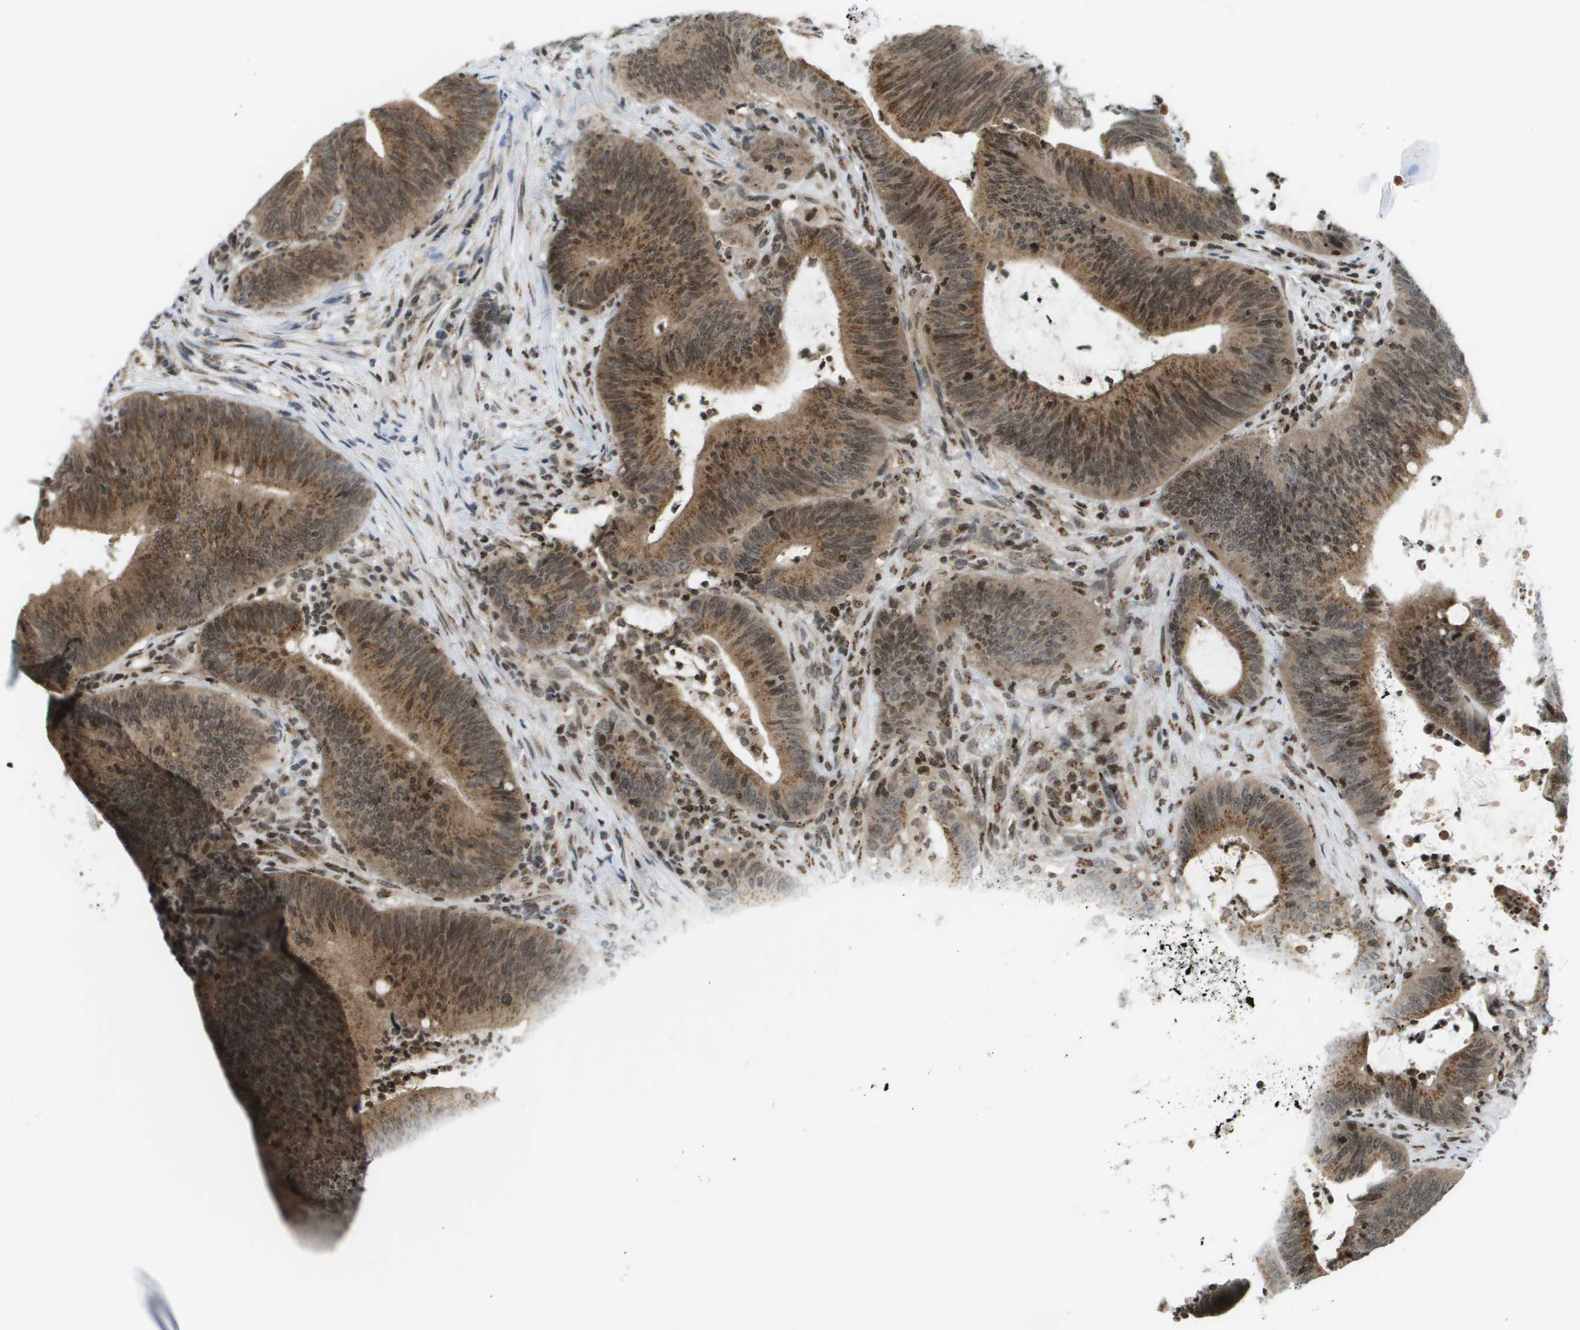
{"staining": {"intensity": "moderate", "quantity": ">75%", "location": "cytoplasmic/membranous,nuclear"}, "tissue": "colorectal cancer", "cell_type": "Tumor cells", "image_type": "cancer", "snomed": [{"axis": "morphology", "description": "Normal tissue, NOS"}, {"axis": "morphology", "description": "Adenocarcinoma, NOS"}, {"axis": "topography", "description": "Rectum"}], "caption": "This micrograph shows IHC staining of human colorectal cancer, with medium moderate cytoplasmic/membranous and nuclear expression in approximately >75% of tumor cells.", "gene": "EVC", "patient": {"sex": "female", "age": 66}}